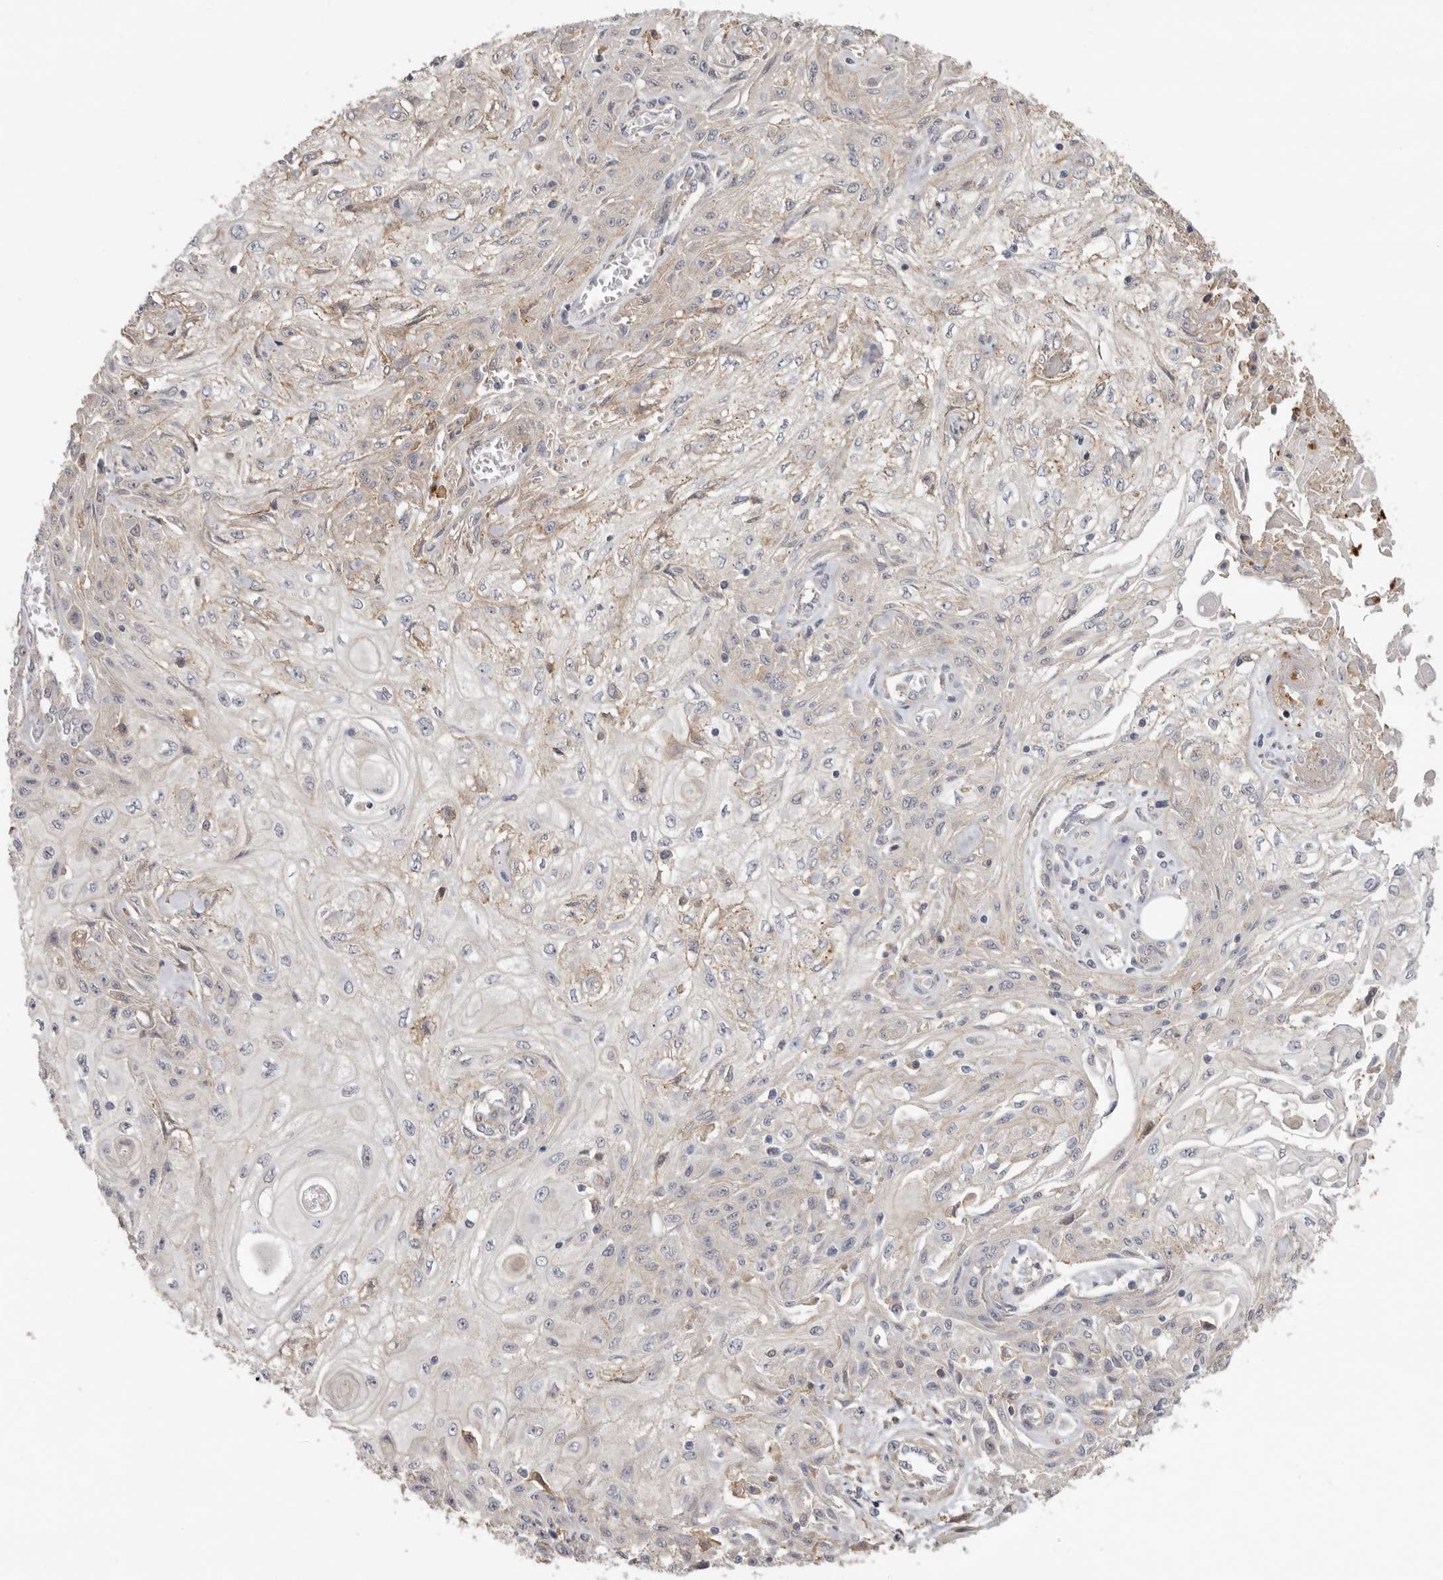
{"staining": {"intensity": "weak", "quantity": "<25%", "location": "cytoplasmic/membranous"}, "tissue": "skin cancer", "cell_type": "Tumor cells", "image_type": "cancer", "snomed": [{"axis": "morphology", "description": "Squamous cell carcinoma, NOS"}, {"axis": "morphology", "description": "Squamous cell carcinoma, metastatic, NOS"}, {"axis": "topography", "description": "Skin"}, {"axis": "topography", "description": "Lymph node"}], "caption": "The photomicrograph exhibits no significant positivity in tumor cells of metastatic squamous cell carcinoma (skin).", "gene": "MSRB2", "patient": {"sex": "male", "age": 75}}